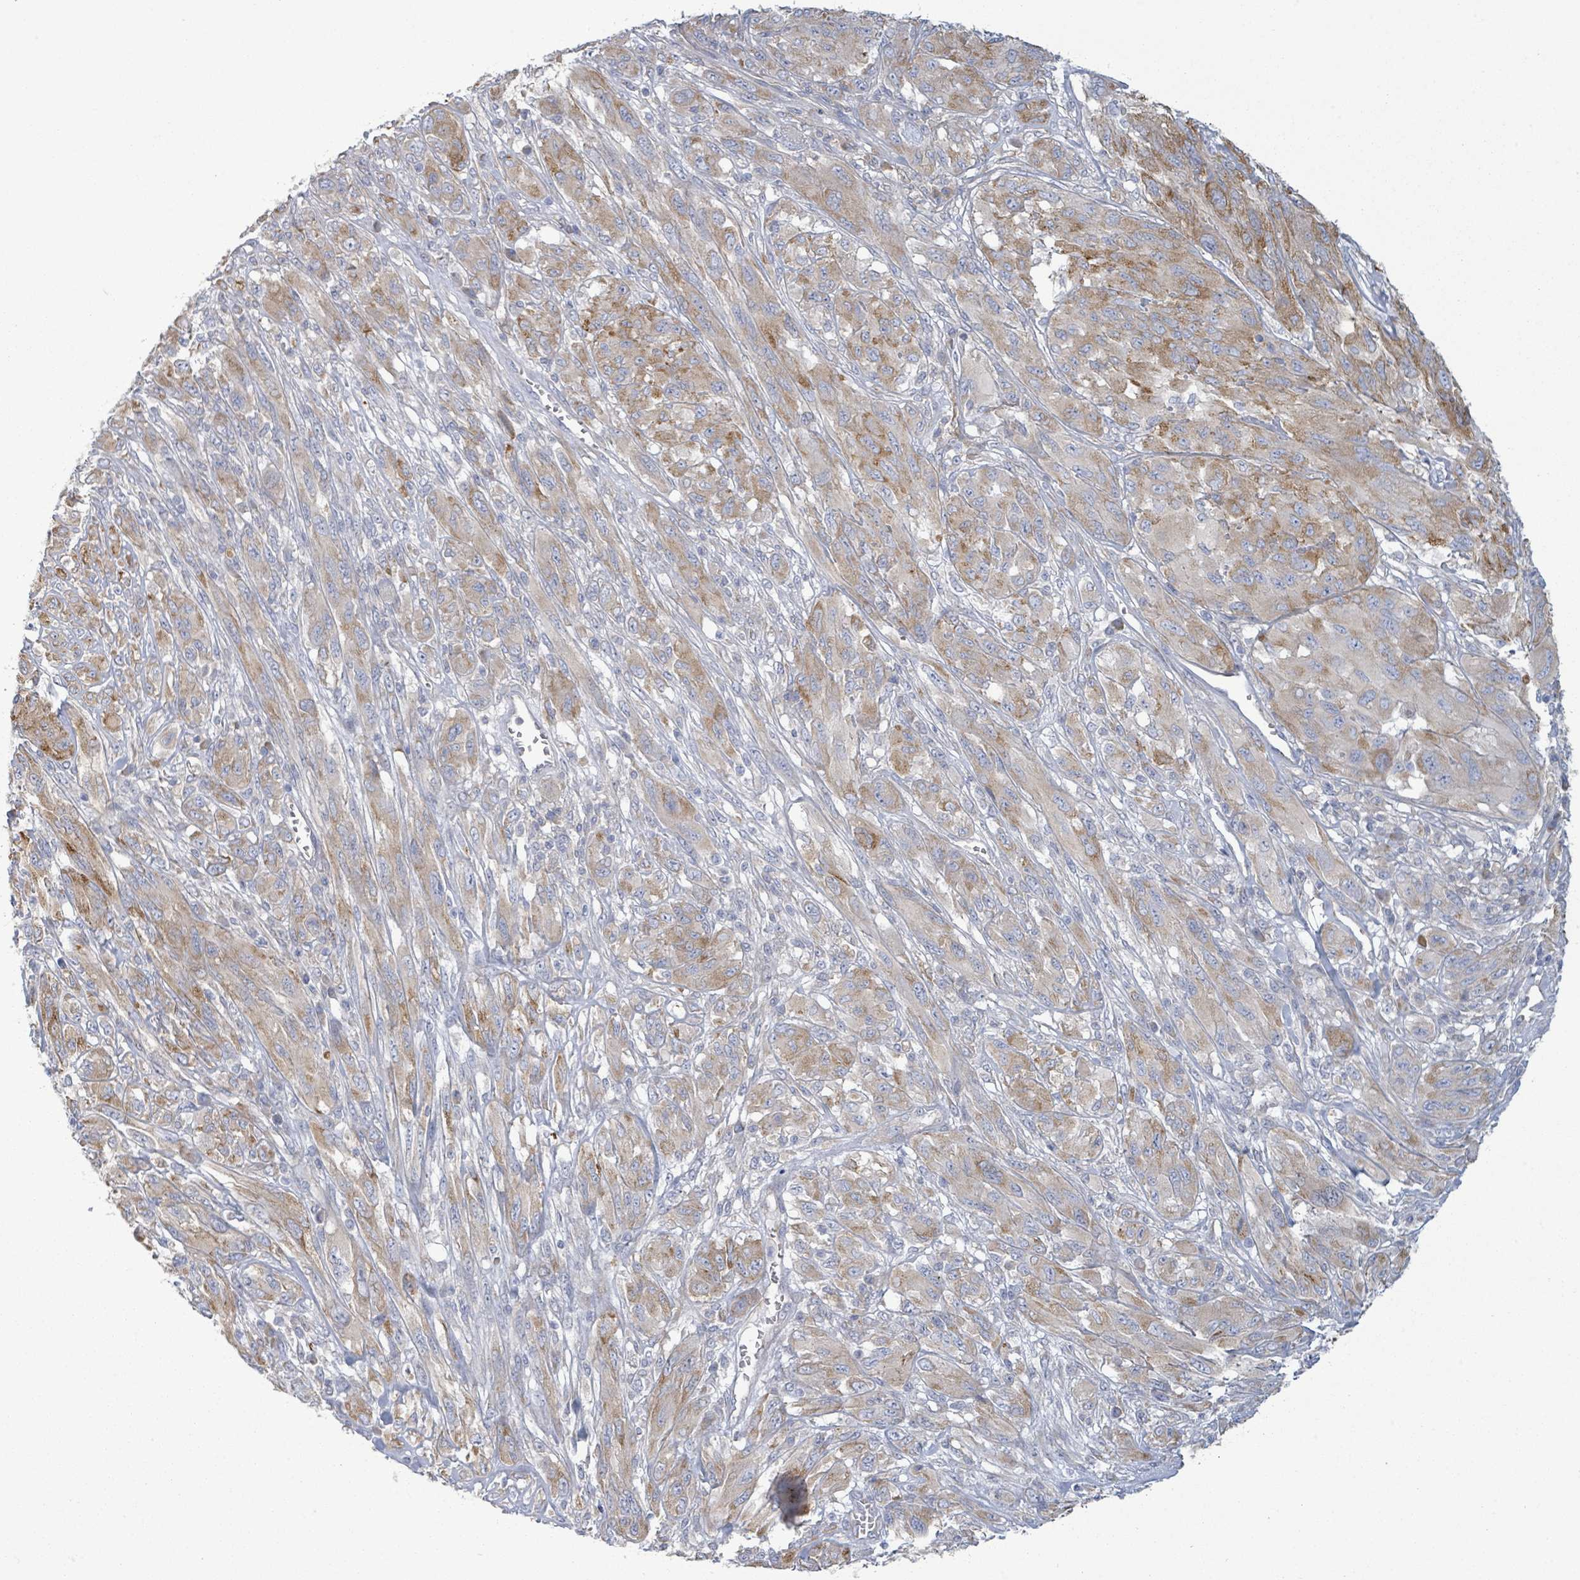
{"staining": {"intensity": "moderate", "quantity": "25%-75%", "location": "cytoplasmic/membranous"}, "tissue": "melanoma", "cell_type": "Tumor cells", "image_type": "cancer", "snomed": [{"axis": "morphology", "description": "Malignant melanoma, NOS"}, {"axis": "topography", "description": "Skin"}], "caption": "Immunohistochemical staining of malignant melanoma displays medium levels of moderate cytoplasmic/membranous protein expression in approximately 25%-75% of tumor cells.", "gene": "COL13A1", "patient": {"sex": "female", "age": 91}}